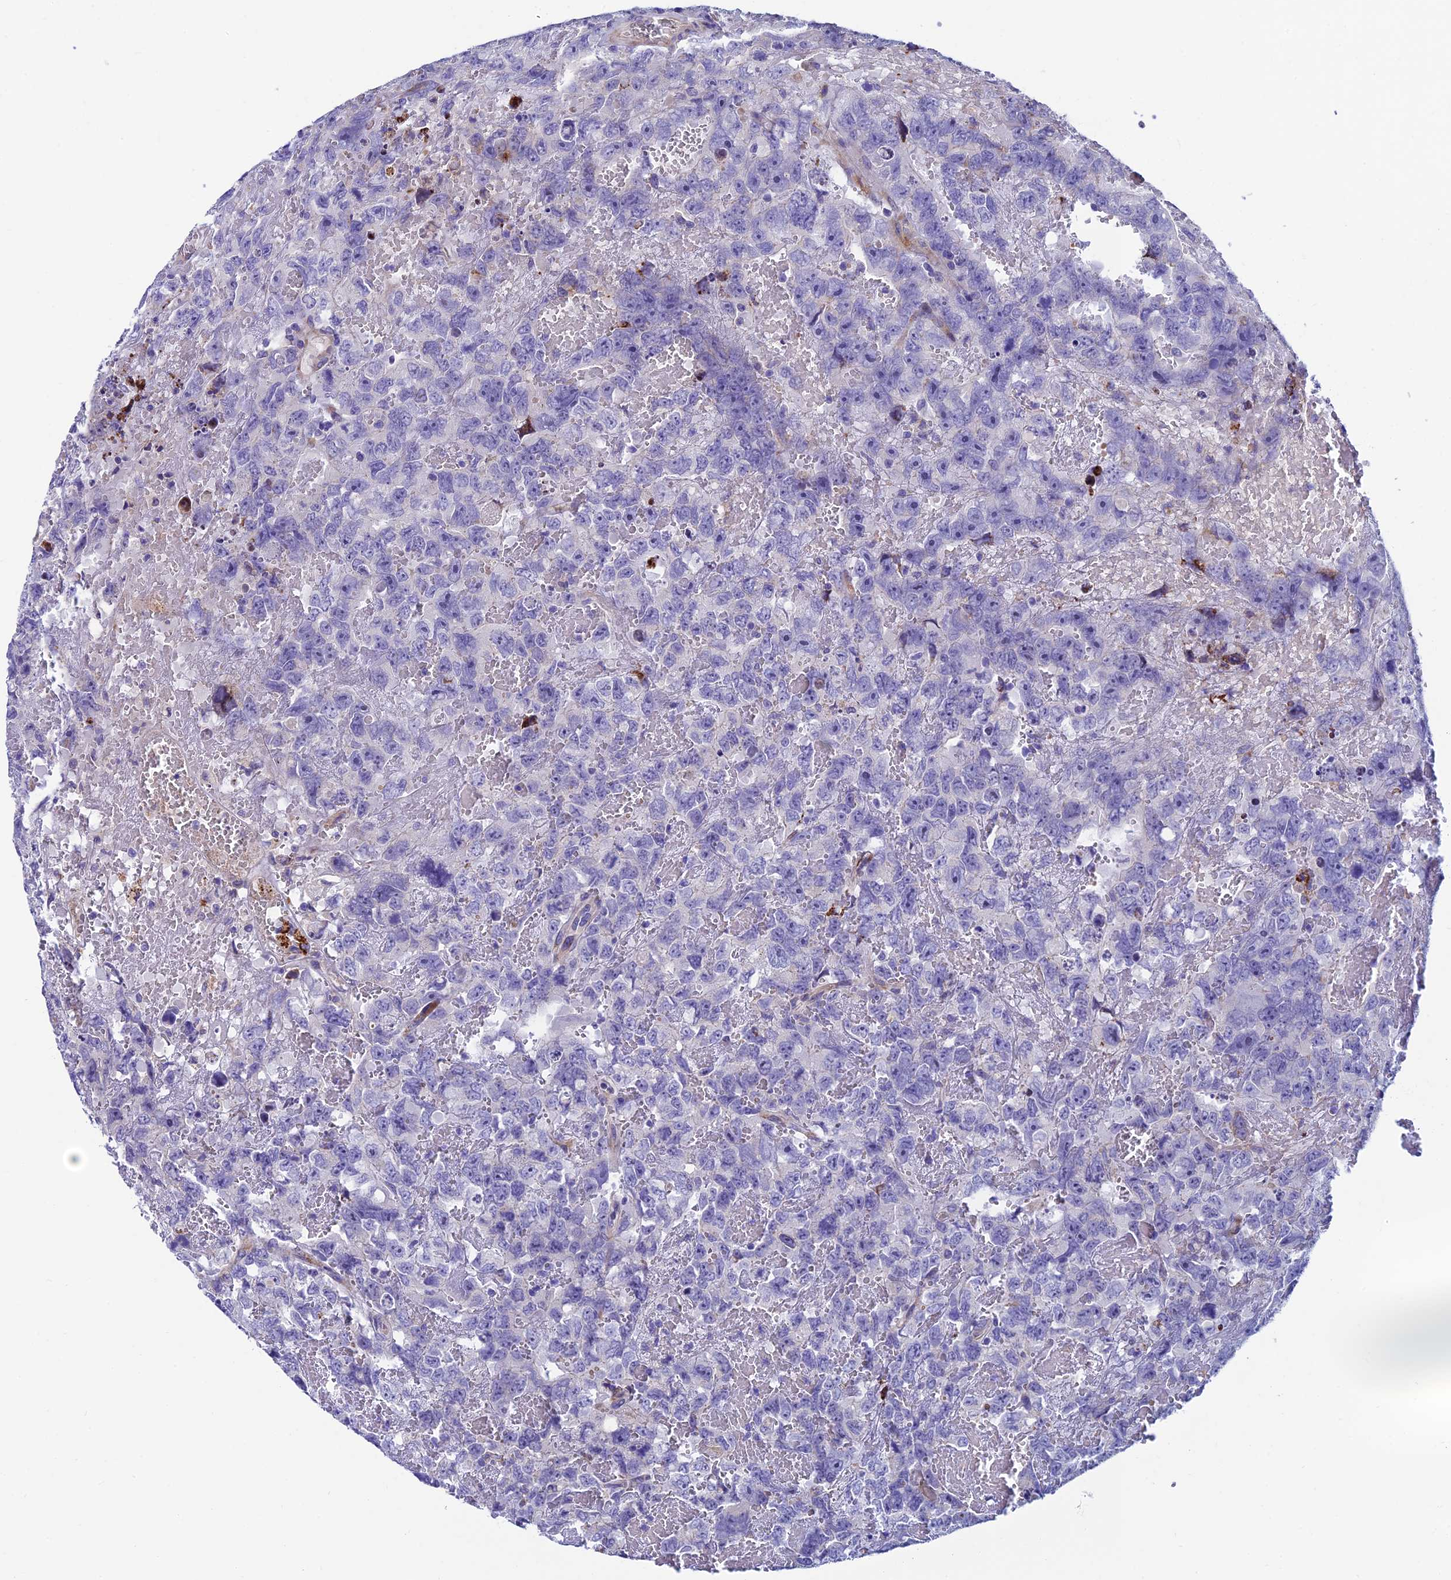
{"staining": {"intensity": "negative", "quantity": "none", "location": "none"}, "tissue": "testis cancer", "cell_type": "Tumor cells", "image_type": "cancer", "snomed": [{"axis": "morphology", "description": "Carcinoma, Embryonal, NOS"}, {"axis": "topography", "description": "Testis"}], "caption": "Testis embryonal carcinoma stained for a protein using immunohistochemistry shows no positivity tumor cells.", "gene": "MACIR", "patient": {"sex": "male", "age": 45}}